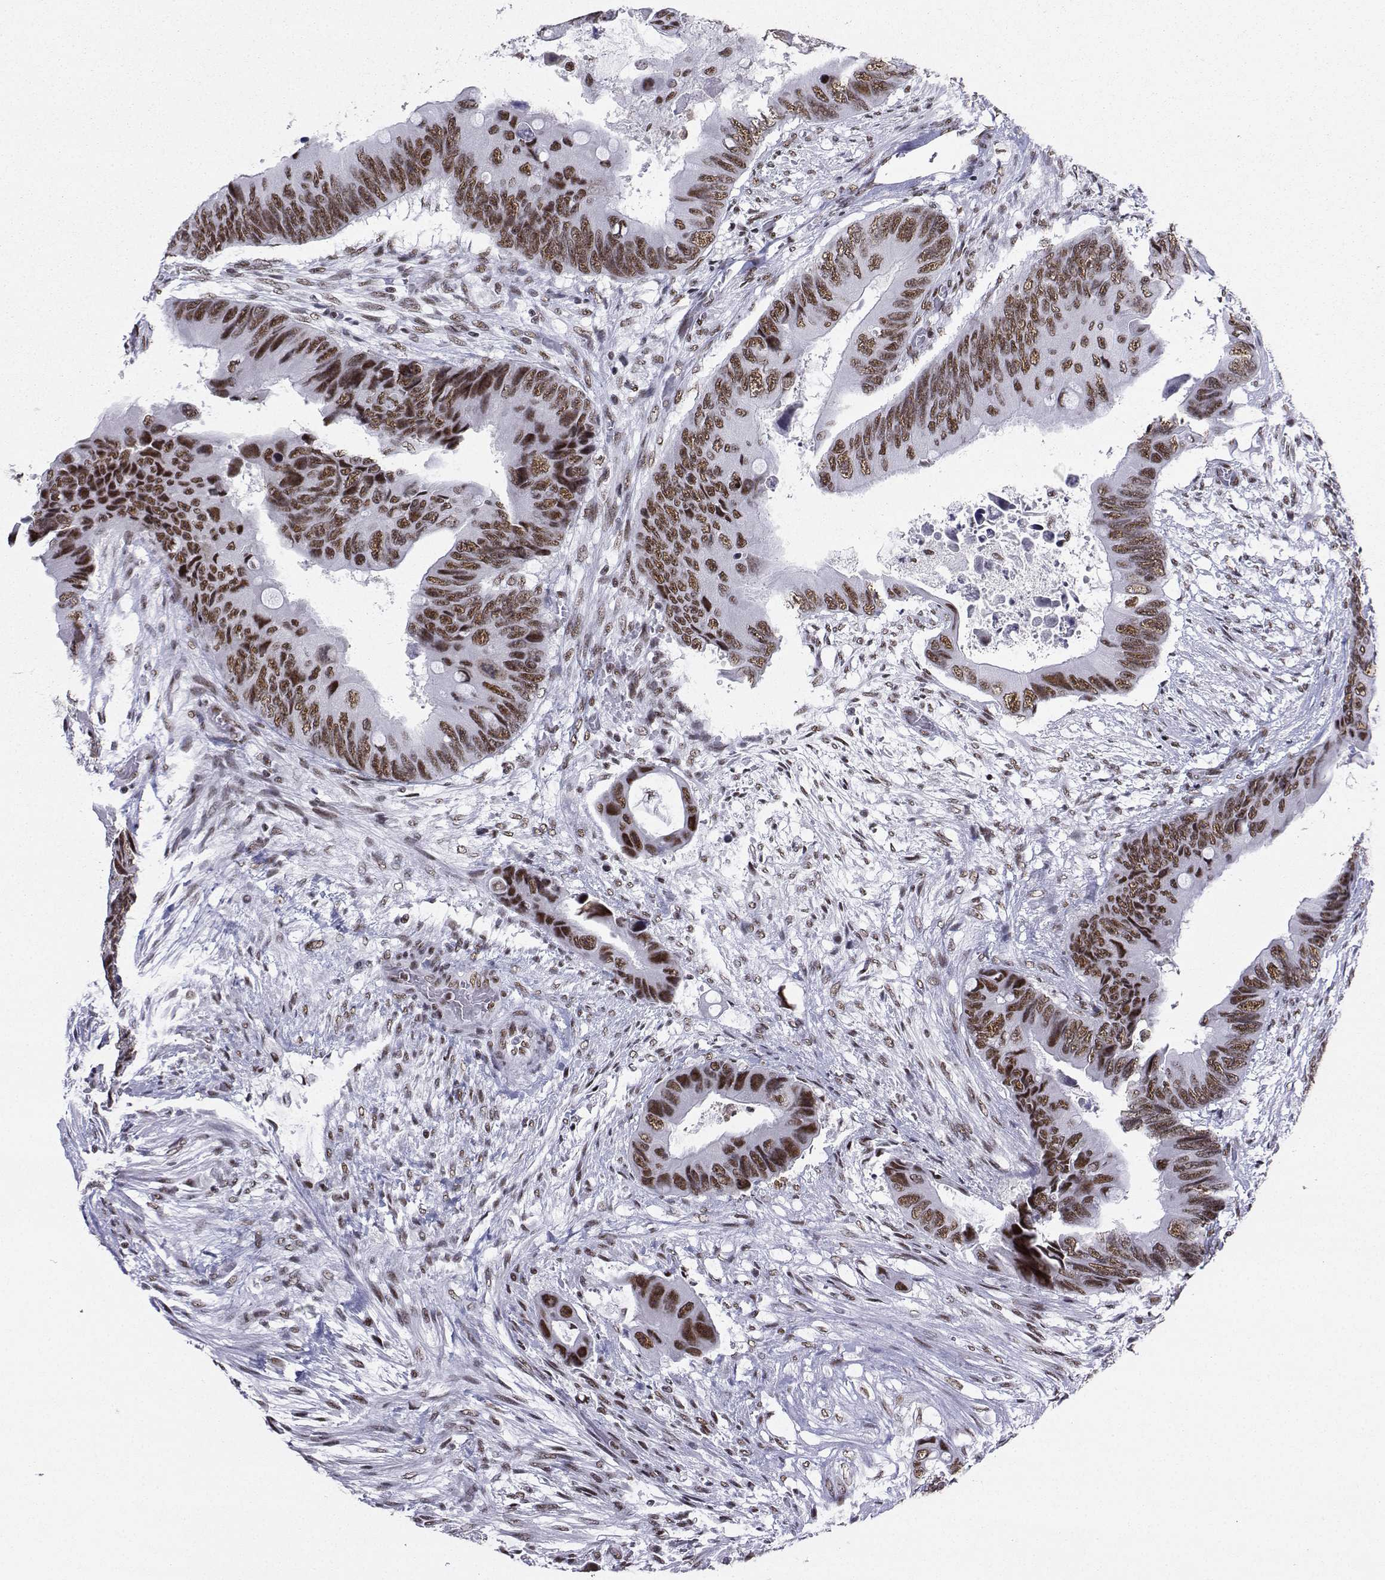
{"staining": {"intensity": "moderate", "quantity": ">75%", "location": "nuclear"}, "tissue": "colorectal cancer", "cell_type": "Tumor cells", "image_type": "cancer", "snomed": [{"axis": "morphology", "description": "Adenocarcinoma, NOS"}, {"axis": "topography", "description": "Rectum"}], "caption": "A photomicrograph showing moderate nuclear expression in approximately >75% of tumor cells in colorectal cancer, as visualized by brown immunohistochemical staining.", "gene": "SNRPB2", "patient": {"sex": "male", "age": 63}}